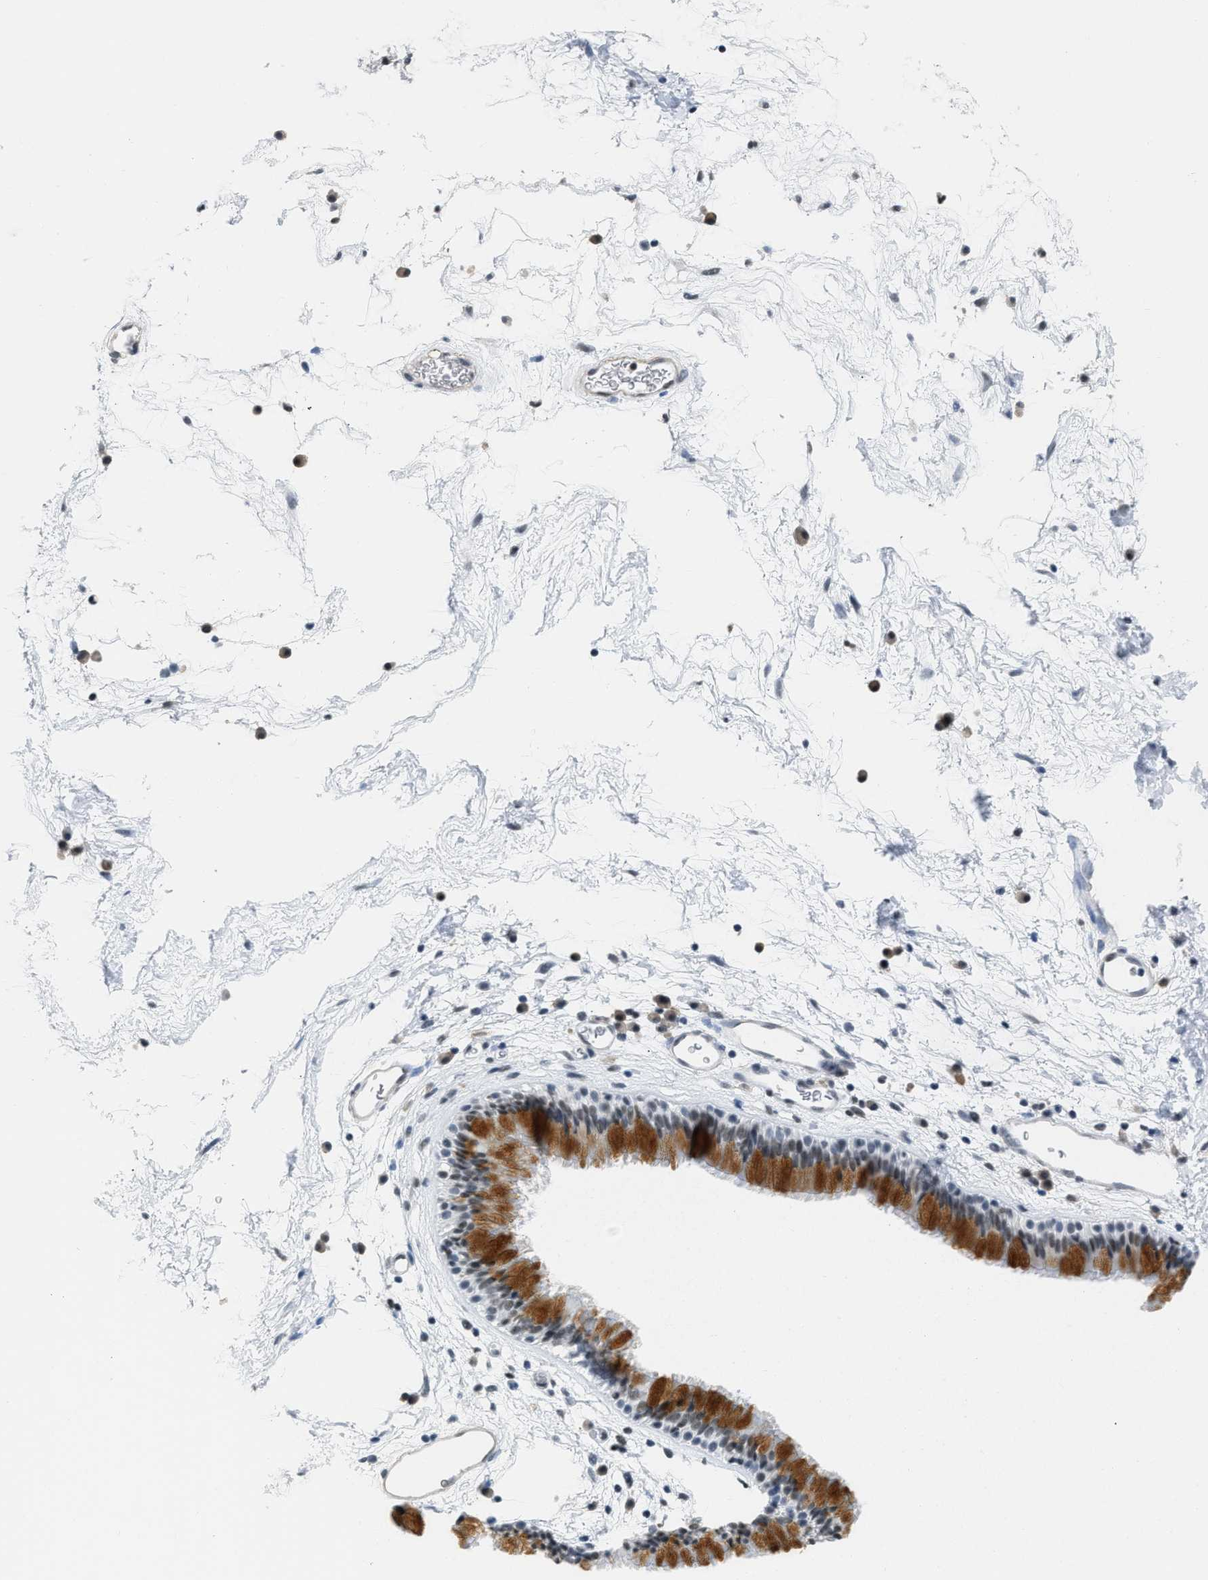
{"staining": {"intensity": "moderate", "quantity": ">75%", "location": "cytoplasmic/membranous,nuclear"}, "tissue": "nasopharynx", "cell_type": "Respiratory epithelial cells", "image_type": "normal", "snomed": [{"axis": "morphology", "description": "Normal tissue, NOS"}, {"axis": "morphology", "description": "Inflammation, NOS"}, {"axis": "topography", "description": "Nasopharynx"}], "caption": "Immunohistochemistry staining of benign nasopharynx, which shows medium levels of moderate cytoplasmic/membranous,nuclear expression in about >75% of respiratory epithelial cells indicating moderate cytoplasmic/membranous,nuclear protein positivity. The staining was performed using DAB (brown) for protein detection and nuclei were counterstained in hematoxylin (blue).", "gene": "SCAF4", "patient": {"sex": "male", "age": 48}}